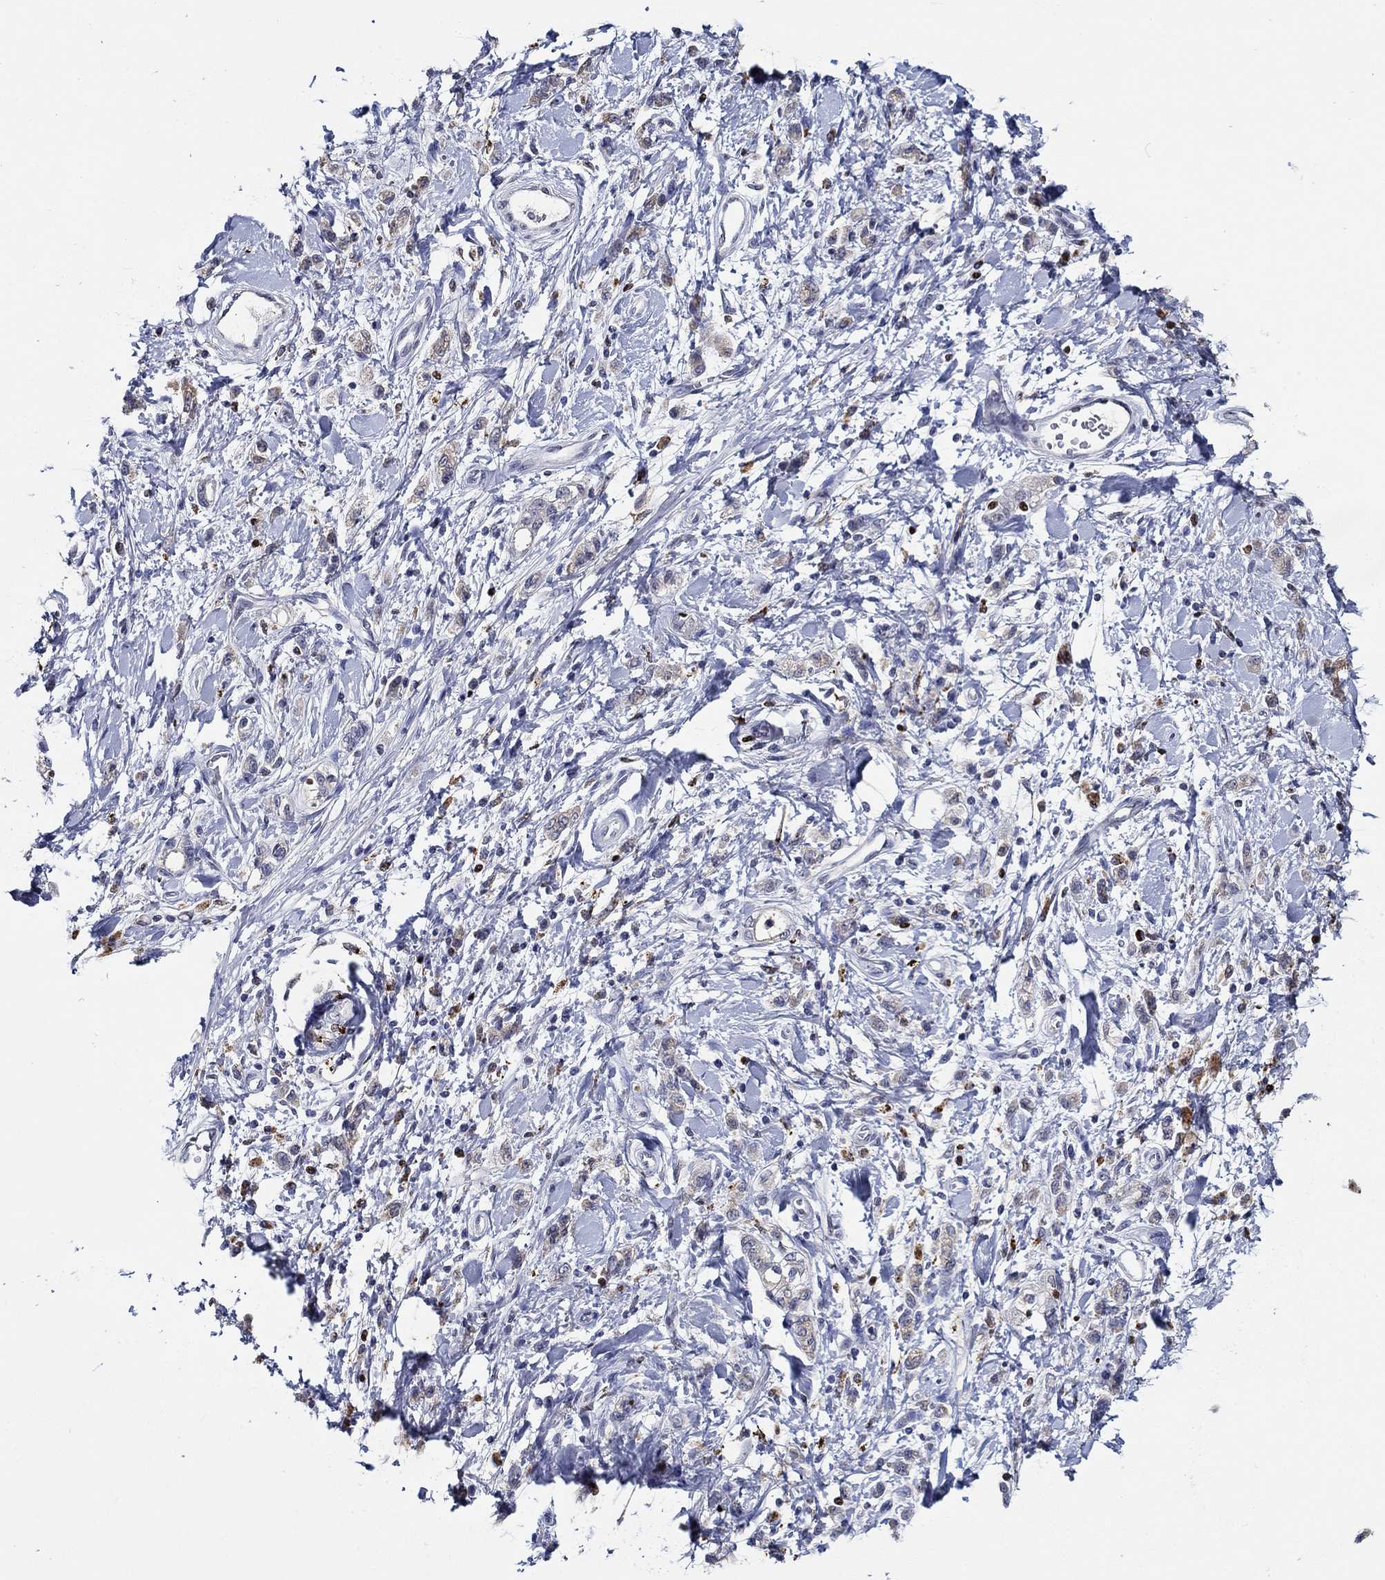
{"staining": {"intensity": "weak", "quantity": "<25%", "location": "cytoplasmic/membranous"}, "tissue": "stomach cancer", "cell_type": "Tumor cells", "image_type": "cancer", "snomed": [{"axis": "morphology", "description": "Adenocarcinoma, NOS"}, {"axis": "topography", "description": "Stomach"}], "caption": "Tumor cells show no significant positivity in stomach cancer (adenocarcinoma). (DAB (3,3'-diaminobenzidine) immunohistochemistry, high magnification).", "gene": "GATA2", "patient": {"sex": "male", "age": 77}}